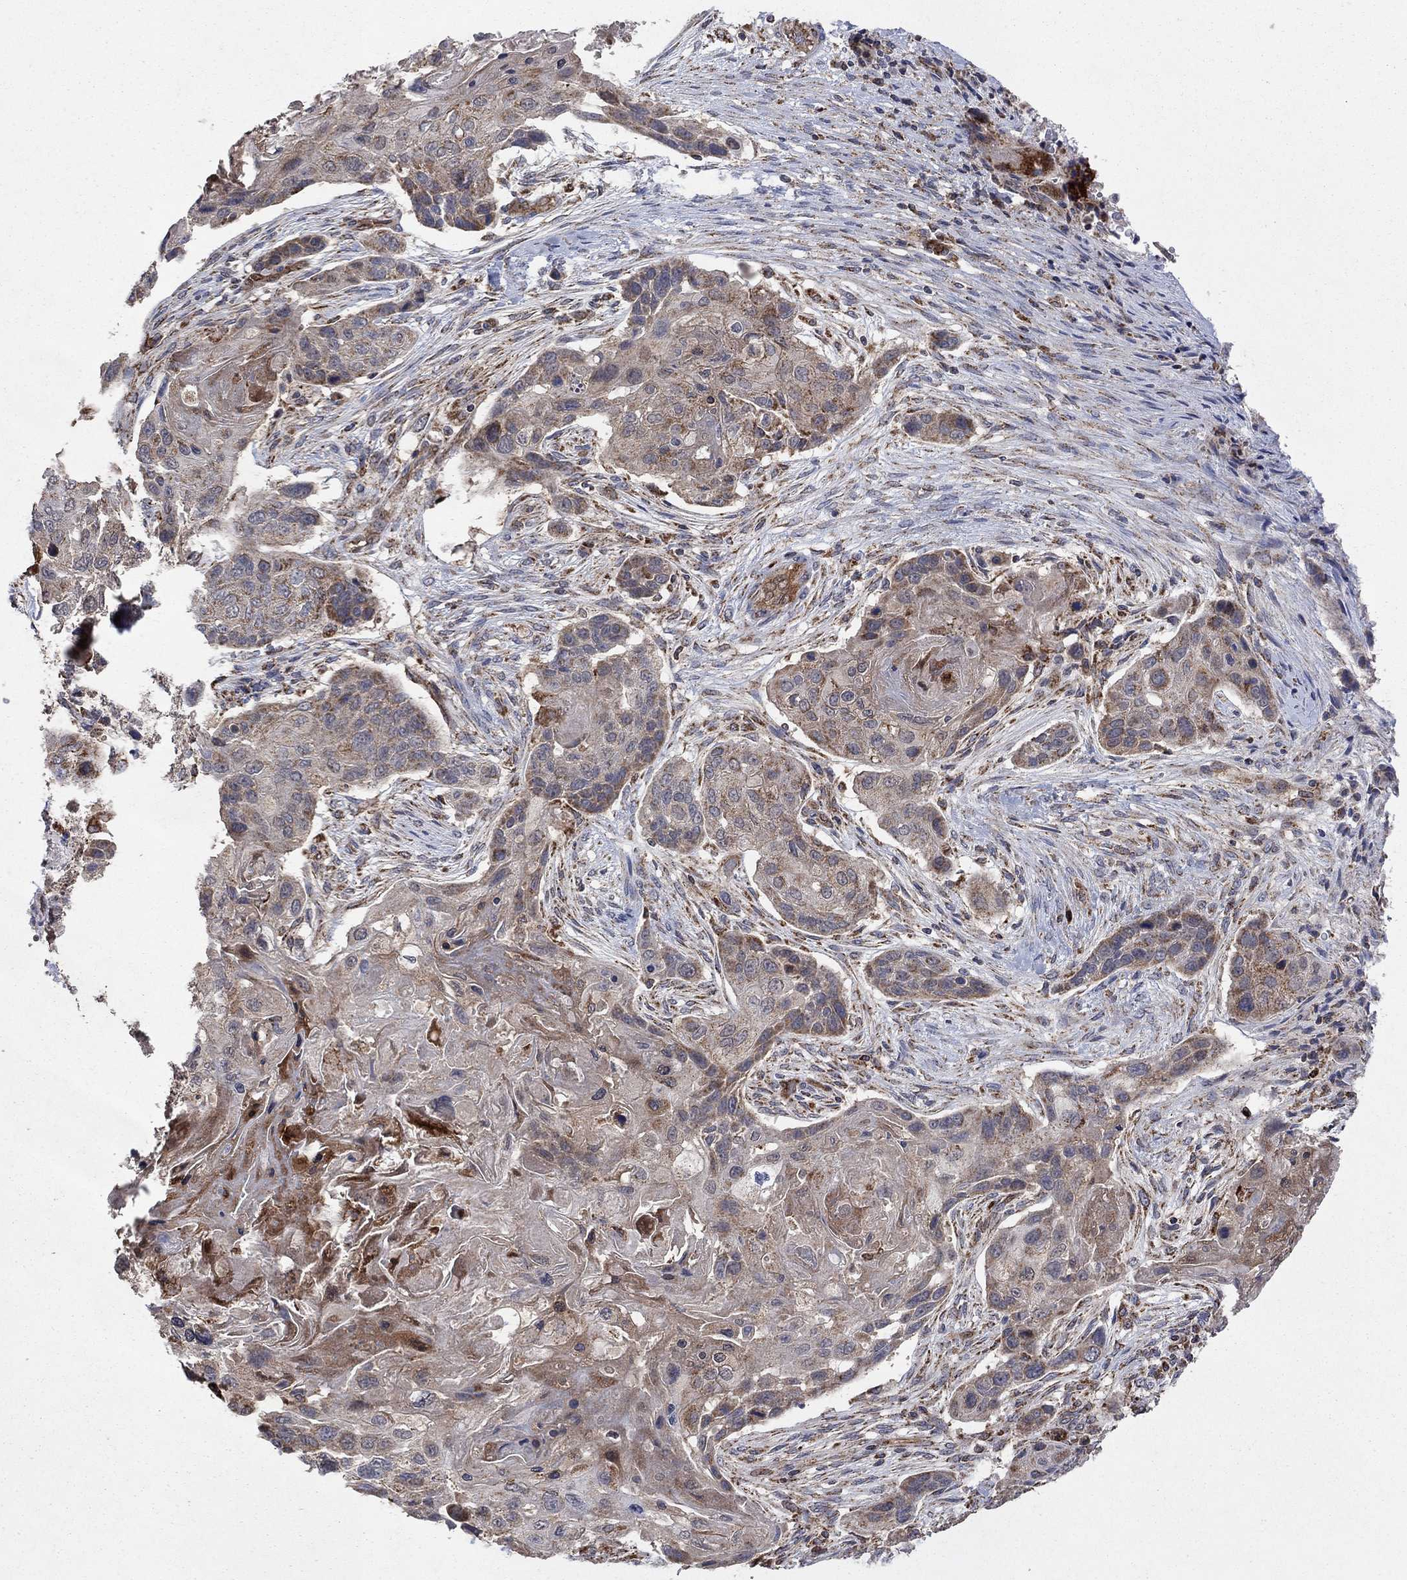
{"staining": {"intensity": "moderate", "quantity": "<25%", "location": "cytoplasmic/membranous"}, "tissue": "lung cancer", "cell_type": "Tumor cells", "image_type": "cancer", "snomed": [{"axis": "morphology", "description": "Normal tissue, NOS"}, {"axis": "morphology", "description": "Squamous cell carcinoma, NOS"}, {"axis": "topography", "description": "Bronchus"}, {"axis": "topography", "description": "Lung"}], "caption": "Immunohistochemical staining of human lung squamous cell carcinoma shows moderate cytoplasmic/membranous protein expression in approximately <25% of tumor cells.", "gene": "DPH1", "patient": {"sex": "male", "age": 69}}